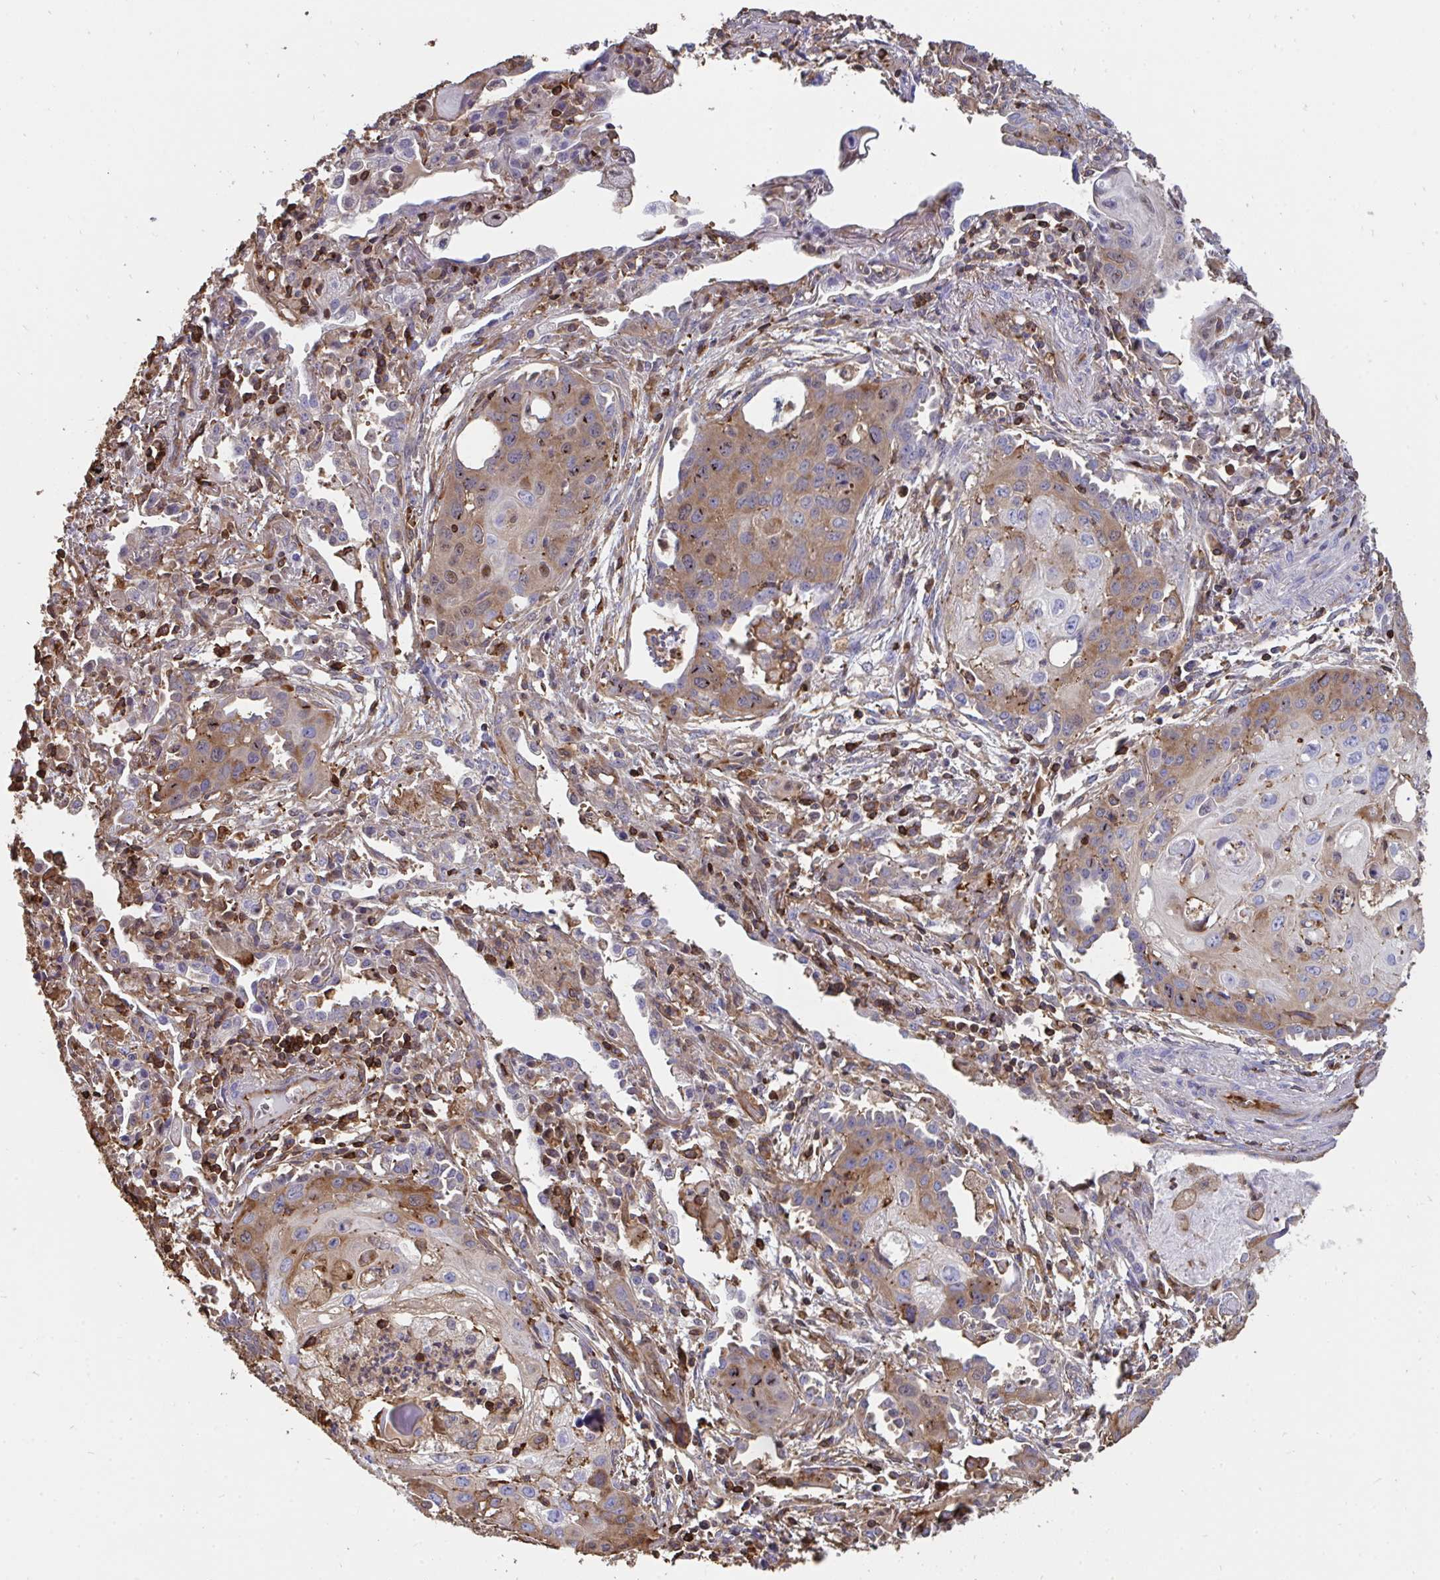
{"staining": {"intensity": "moderate", "quantity": "25%-75%", "location": "cytoplasmic/membranous"}, "tissue": "lung cancer", "cell_type": "Tumor cells", "image_type": "cancer", "snomed": [{"axis": "morphology", "description": "Squamous cell carcinoma, NOS"}, {"axis": "topography", "description": "Lung"}], "caption": "Protein staining by IHC displays moderate cytoplasmic/membranous positivity in about 25%-75% of tumor cells in lung squamous cell carcinoma.", "gene": "CFL1", "patient": {"sex": "male", "age": 71}}